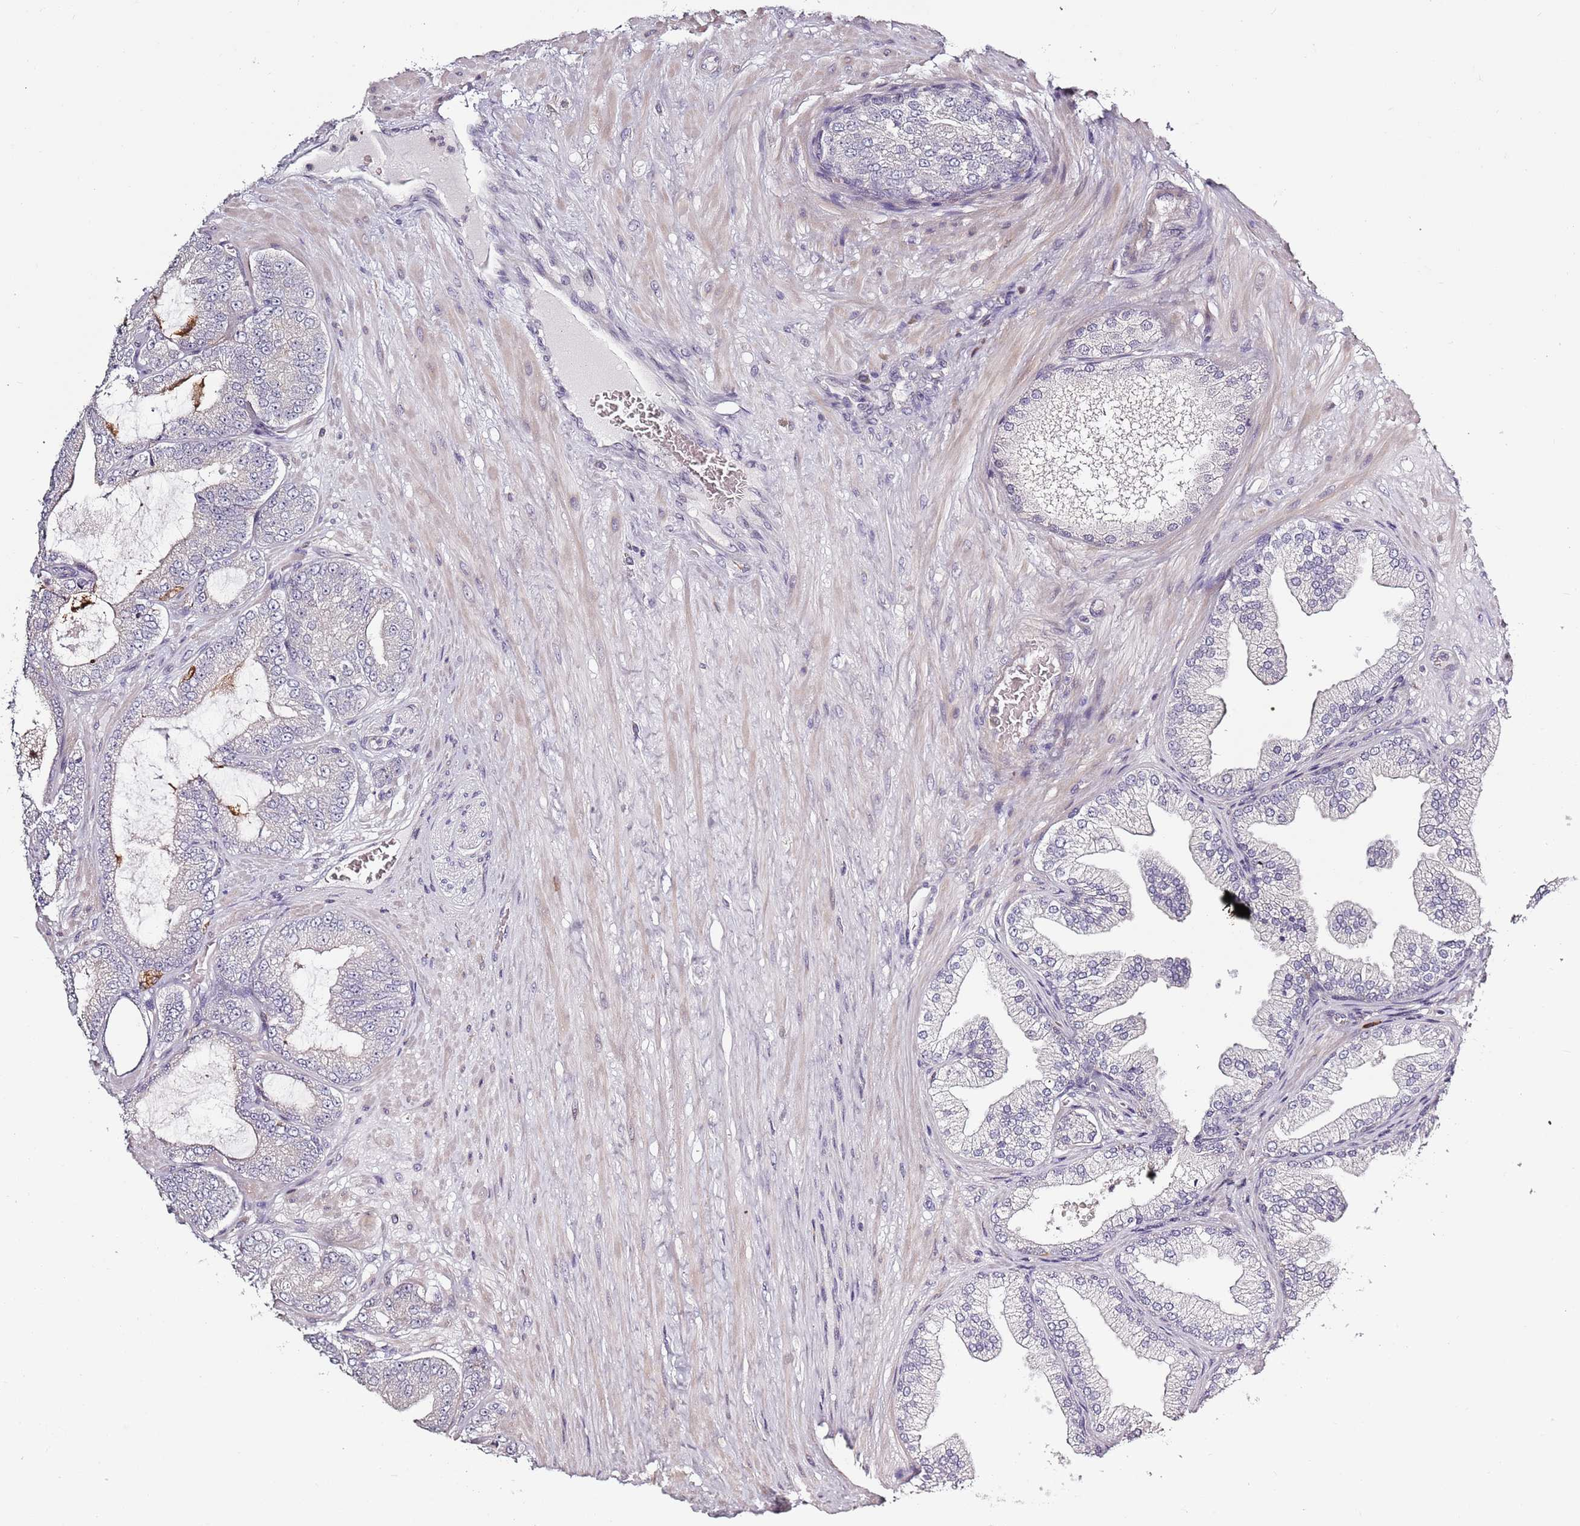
{"staining": {"intensity": "negative", "quantity": "none", "location": "none"}, "tissue": "prostate cancer", "cell_type": "Tumor cells", "image_type": "cancer", "snomed": [{"axis": "morphology", "description": "Adenocarcinoma, Low grade"}, {"axis": "topography", "description": "Prostate"}], "caption": "Tumor cells show no significant positivity in prostate adenocarcinoma (low-grade). (DAB immunohistochemistry, high magnification).", "gene": "CC2D2B", "patient": {"sex": "male", "age": 63}}